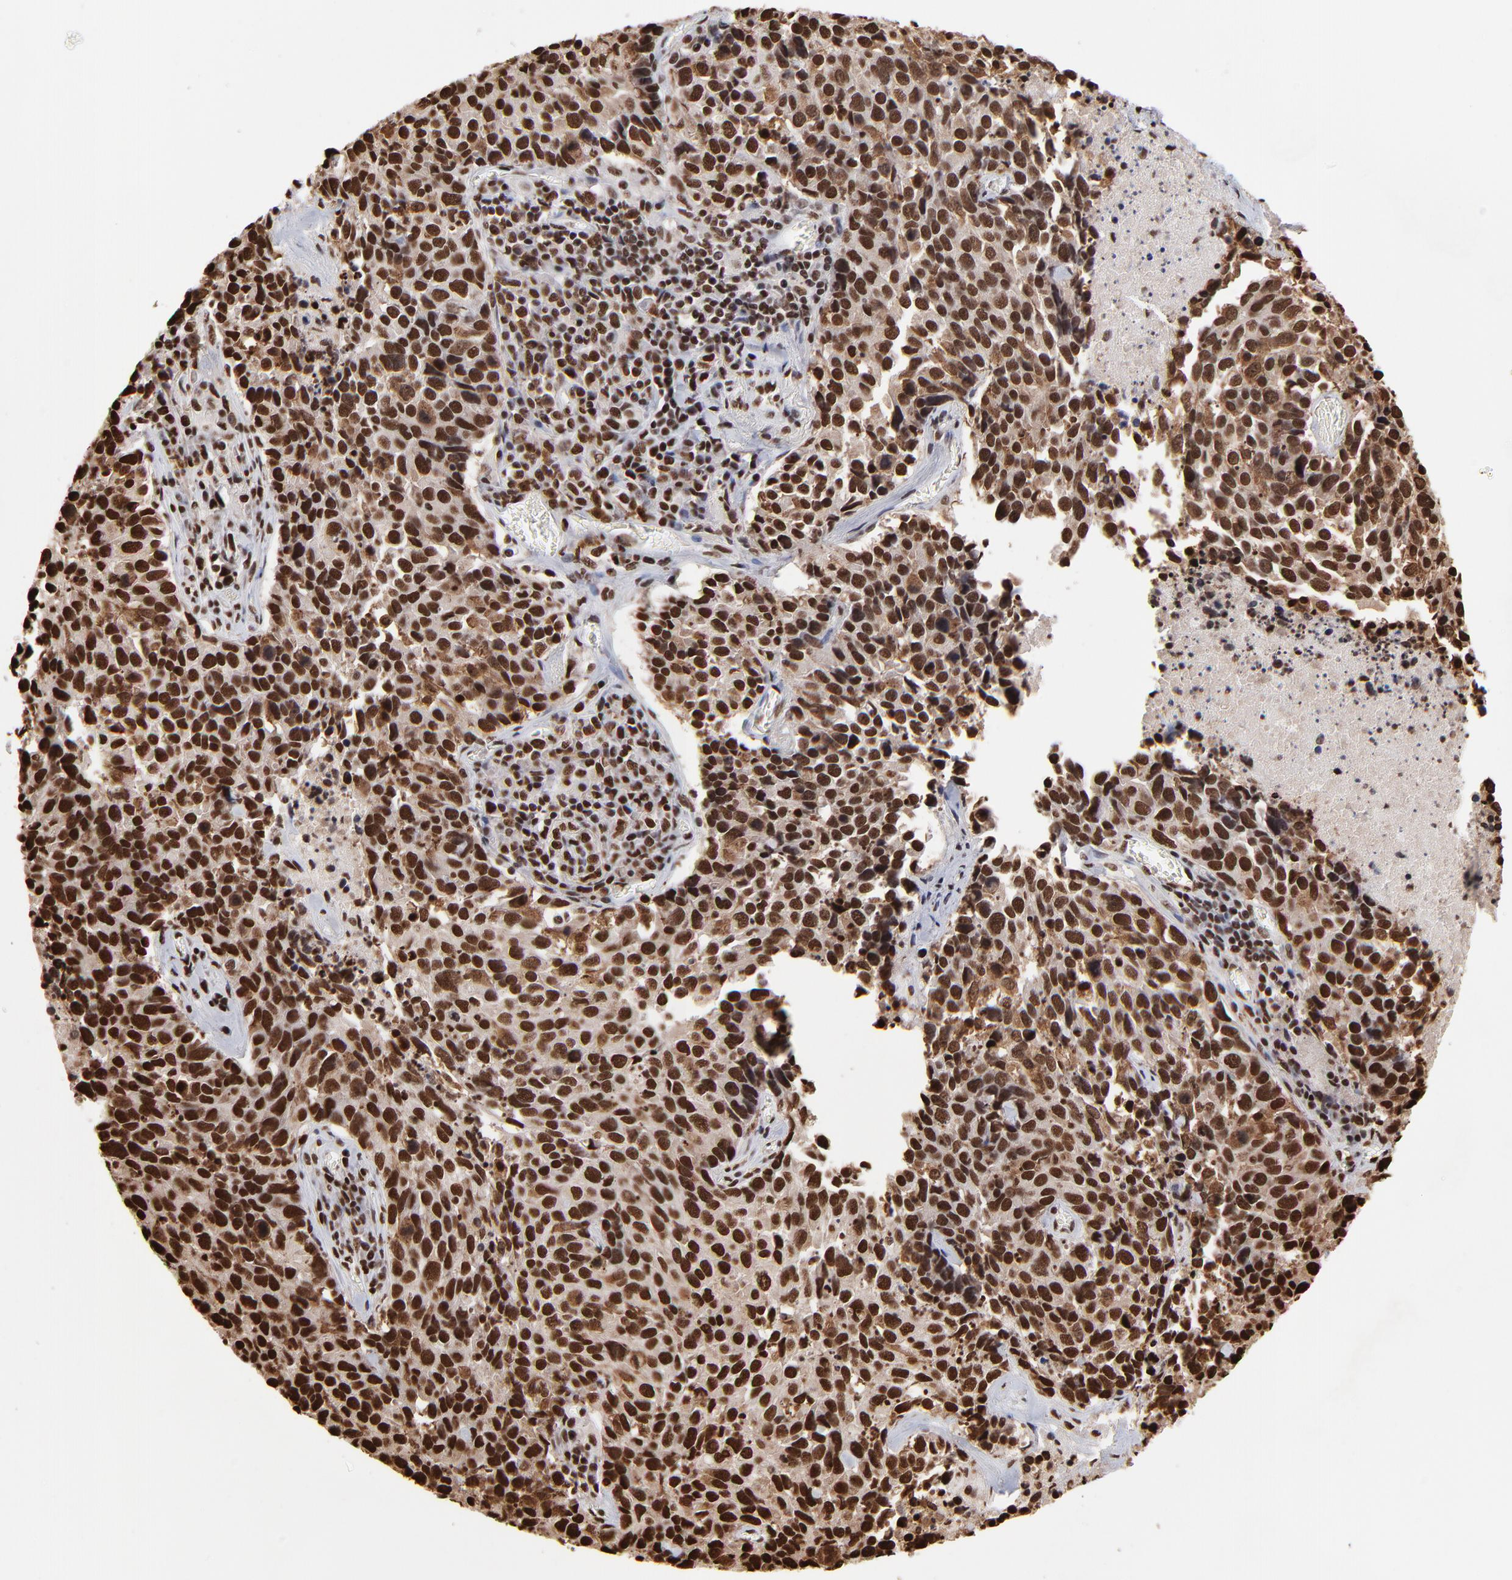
{"staining": {"intensity": "strong", "quantity": ">75%", "location": "nuclear"}, "tissue": "lung cancer", "cell_type": "Tumor cells", "image_type": "cancer", "snomed": [{"axis": "morphology", "description": "Neoplasm, malignant, NOS"}, {"axis": "topography", "description": "Lung"}], "caption": "Lung cancer tissue shows strong nuclear expression in about >75% of tumor cells, visualized by immunohistochemistry.", "gene": "ZNF544", "patient": {"sex": "female", "age": 76}}